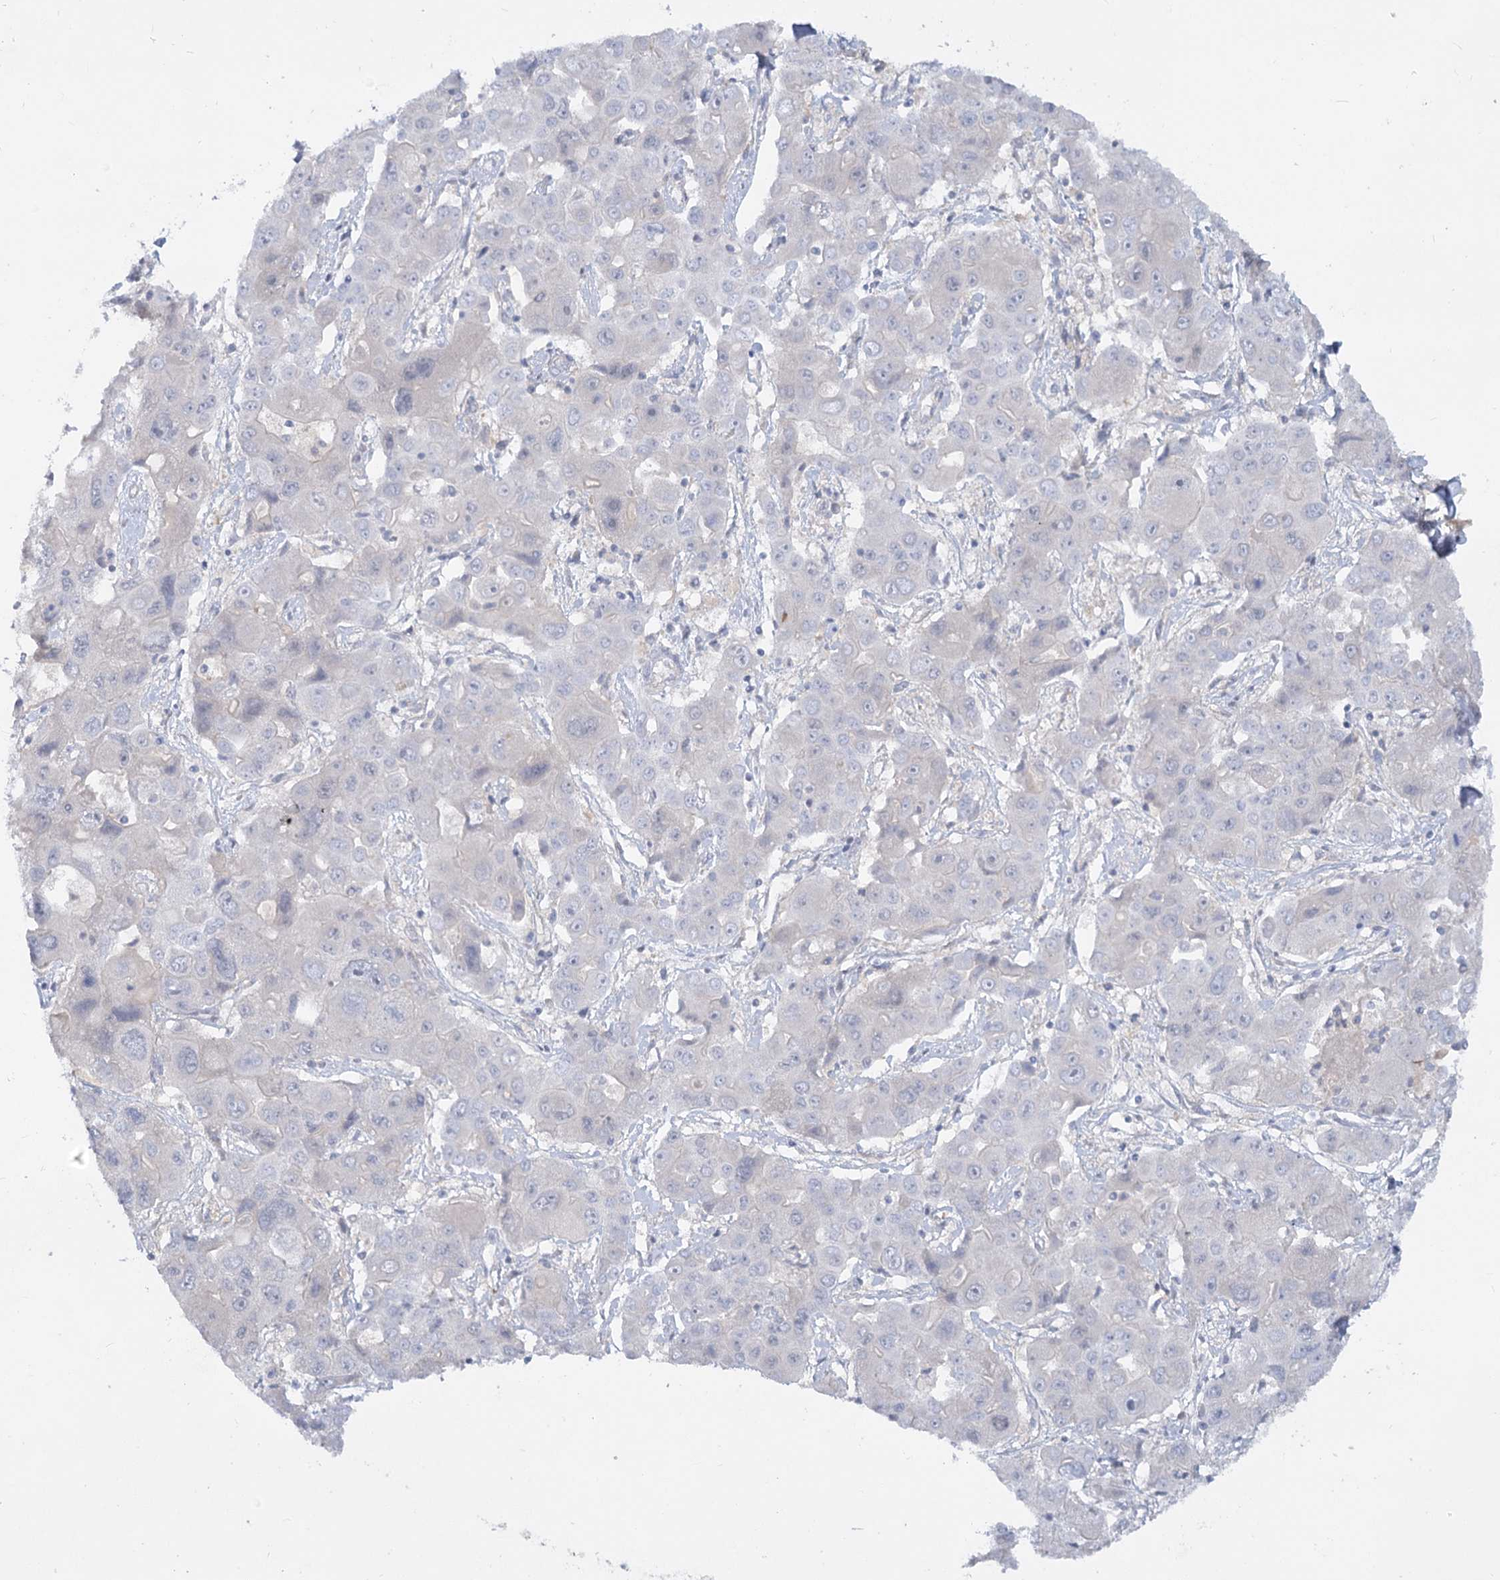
{"staining": {"intensity": "negative", "quantity": "none", "location": "none"}, "tissue": "liver cancer", "cell_type": "Tumor cells", "image_type": "cancer", "snomed": [{"axis": "morphology", "description": "Cholangiocarcinoma"}, {"axis": "topography", "description": "Liver"}], "caption": "This is a photomicrograph of IHC staining of cholangiocarcinoma (liver), which shows no positivity in tumor cells.", "gene": "EFHC2", "patient": {"sex": "male", "age": 67}}